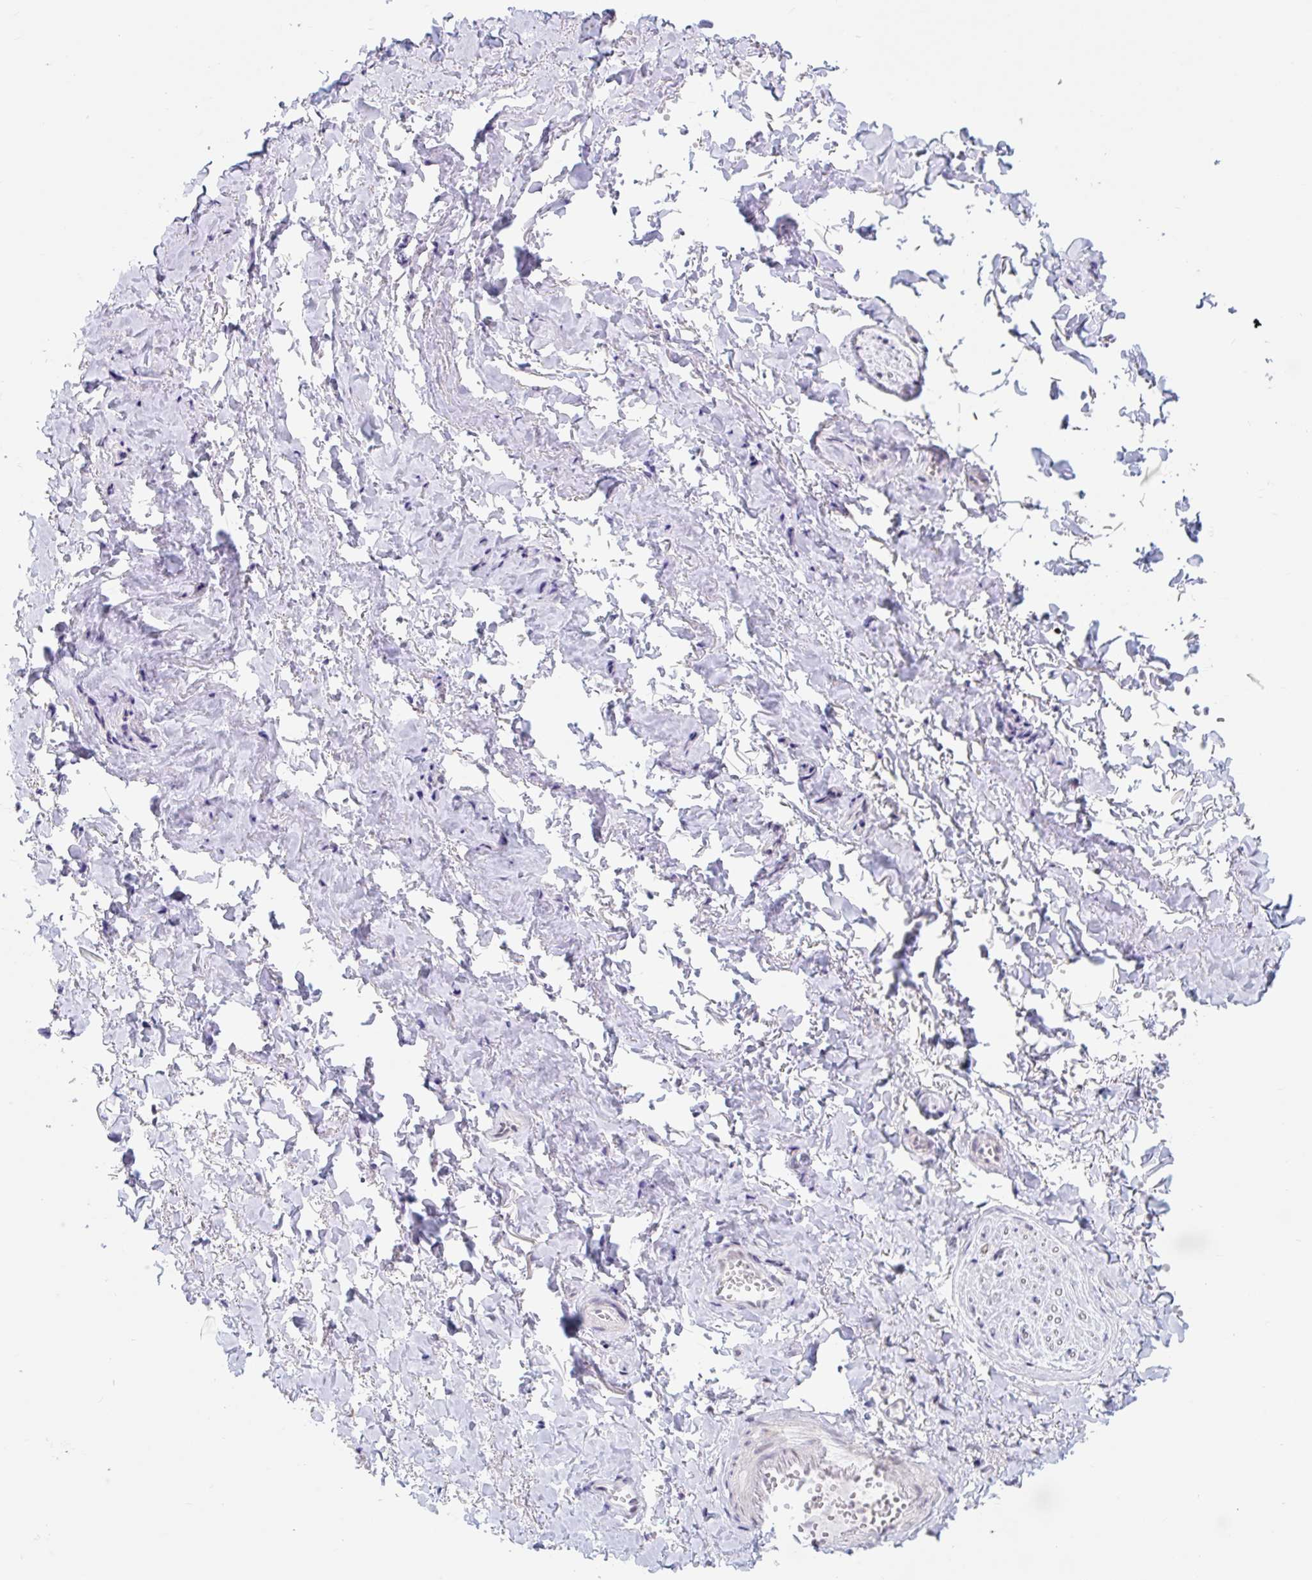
{"staining": {"intensity": "negative", "quantity": "none", "location": "none"}, "tissue": "adipose tissue", "cell_type": "Adipocytes", "image_type": "normal", "snomed": [{"axis": "morphology", "description": "Normal tissue, NOS"}, {"axis": "topography", "description": "Vulva"}, {"axis": "topography", "description": "Vagina"}, {"axis": "topography", "description": "Peripheral nerve tissue"}], "caption": "IHC photomicrograph of benign adipose tissue: adipose tissue stained with DAB (3,3'-diaminobenzidine) reveals no significant protein expression in adipocytes.", "gene": "SRSF10", "patient": {"sex": "female", "age": 66}}